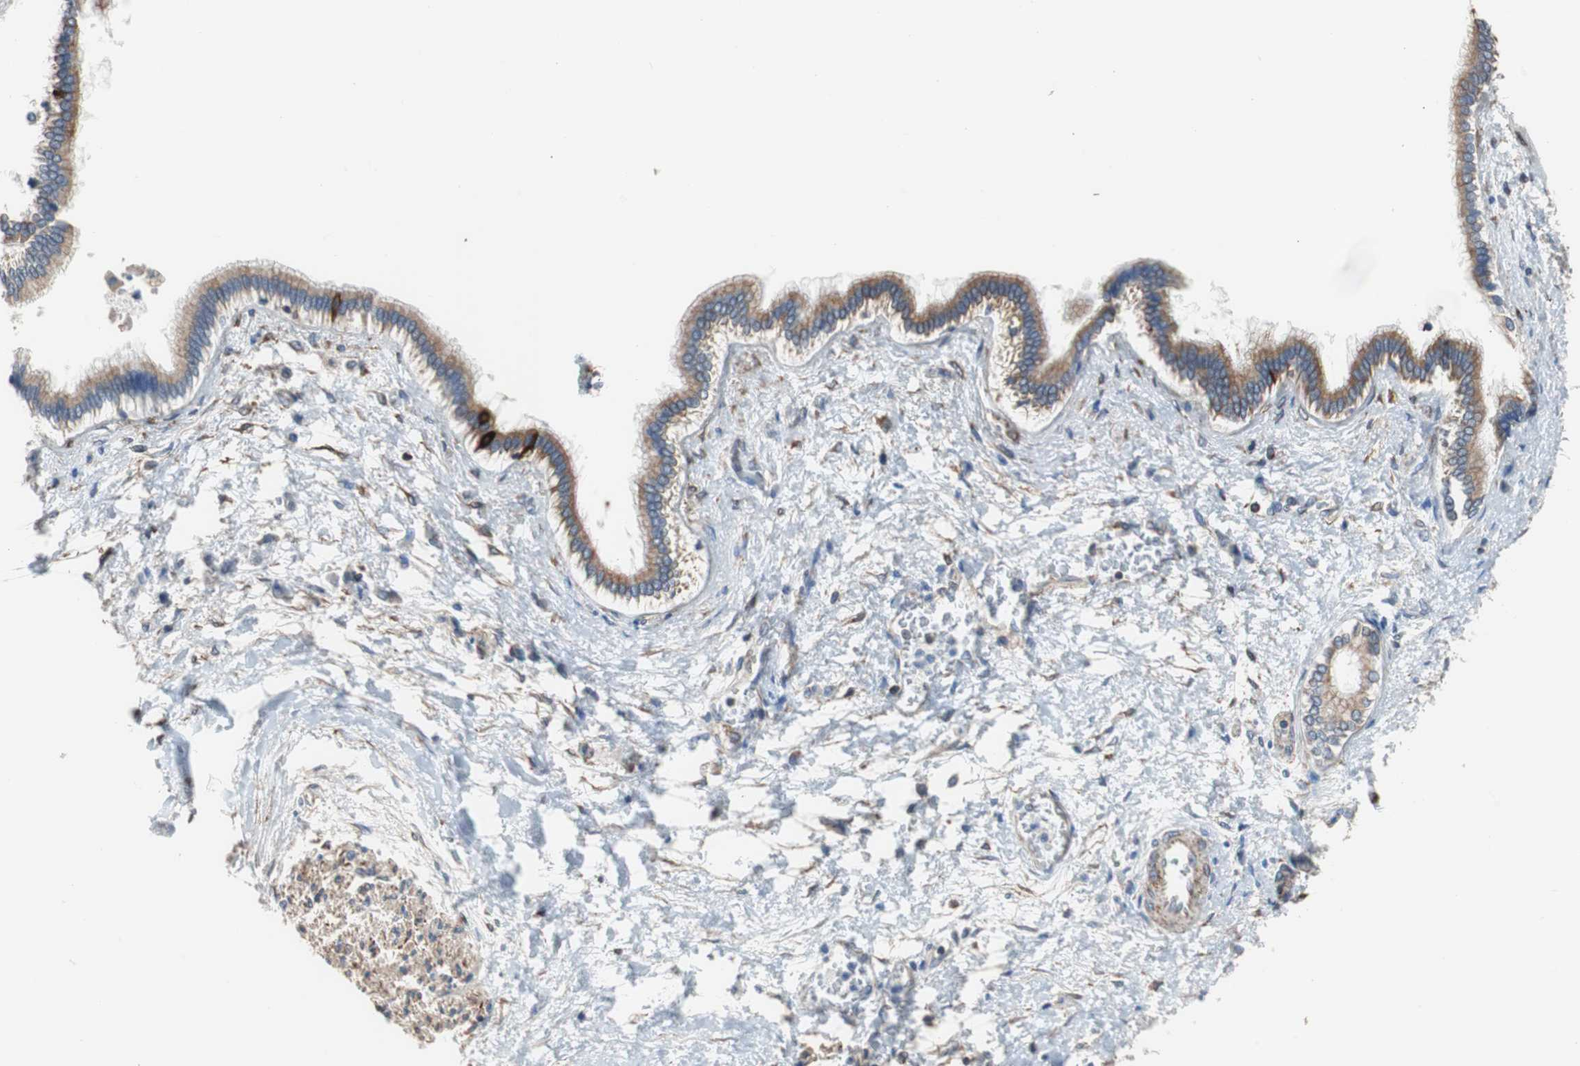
{"staining": {"intensity": "moderate", "quantity": ">75%", "location": "cytoplasmic/membranous"}, "tissue": "liver cancer", "cell_type": "Tumor cells", "image_type": "cancer", "snomed": [{"axis": "morphology", "description": "Cholangiocarcinoma"}, {"axis": "topography", "description": "Liver"}], "caption": "Protein expression analysis of liver cancer (cholangiocarcinoma) displays moderate cytoplasmic/membranous expression in approximately >75% of tumor cells.", "gene": "PBXIP1", "patient": {"sex": "male", "age": 50}}